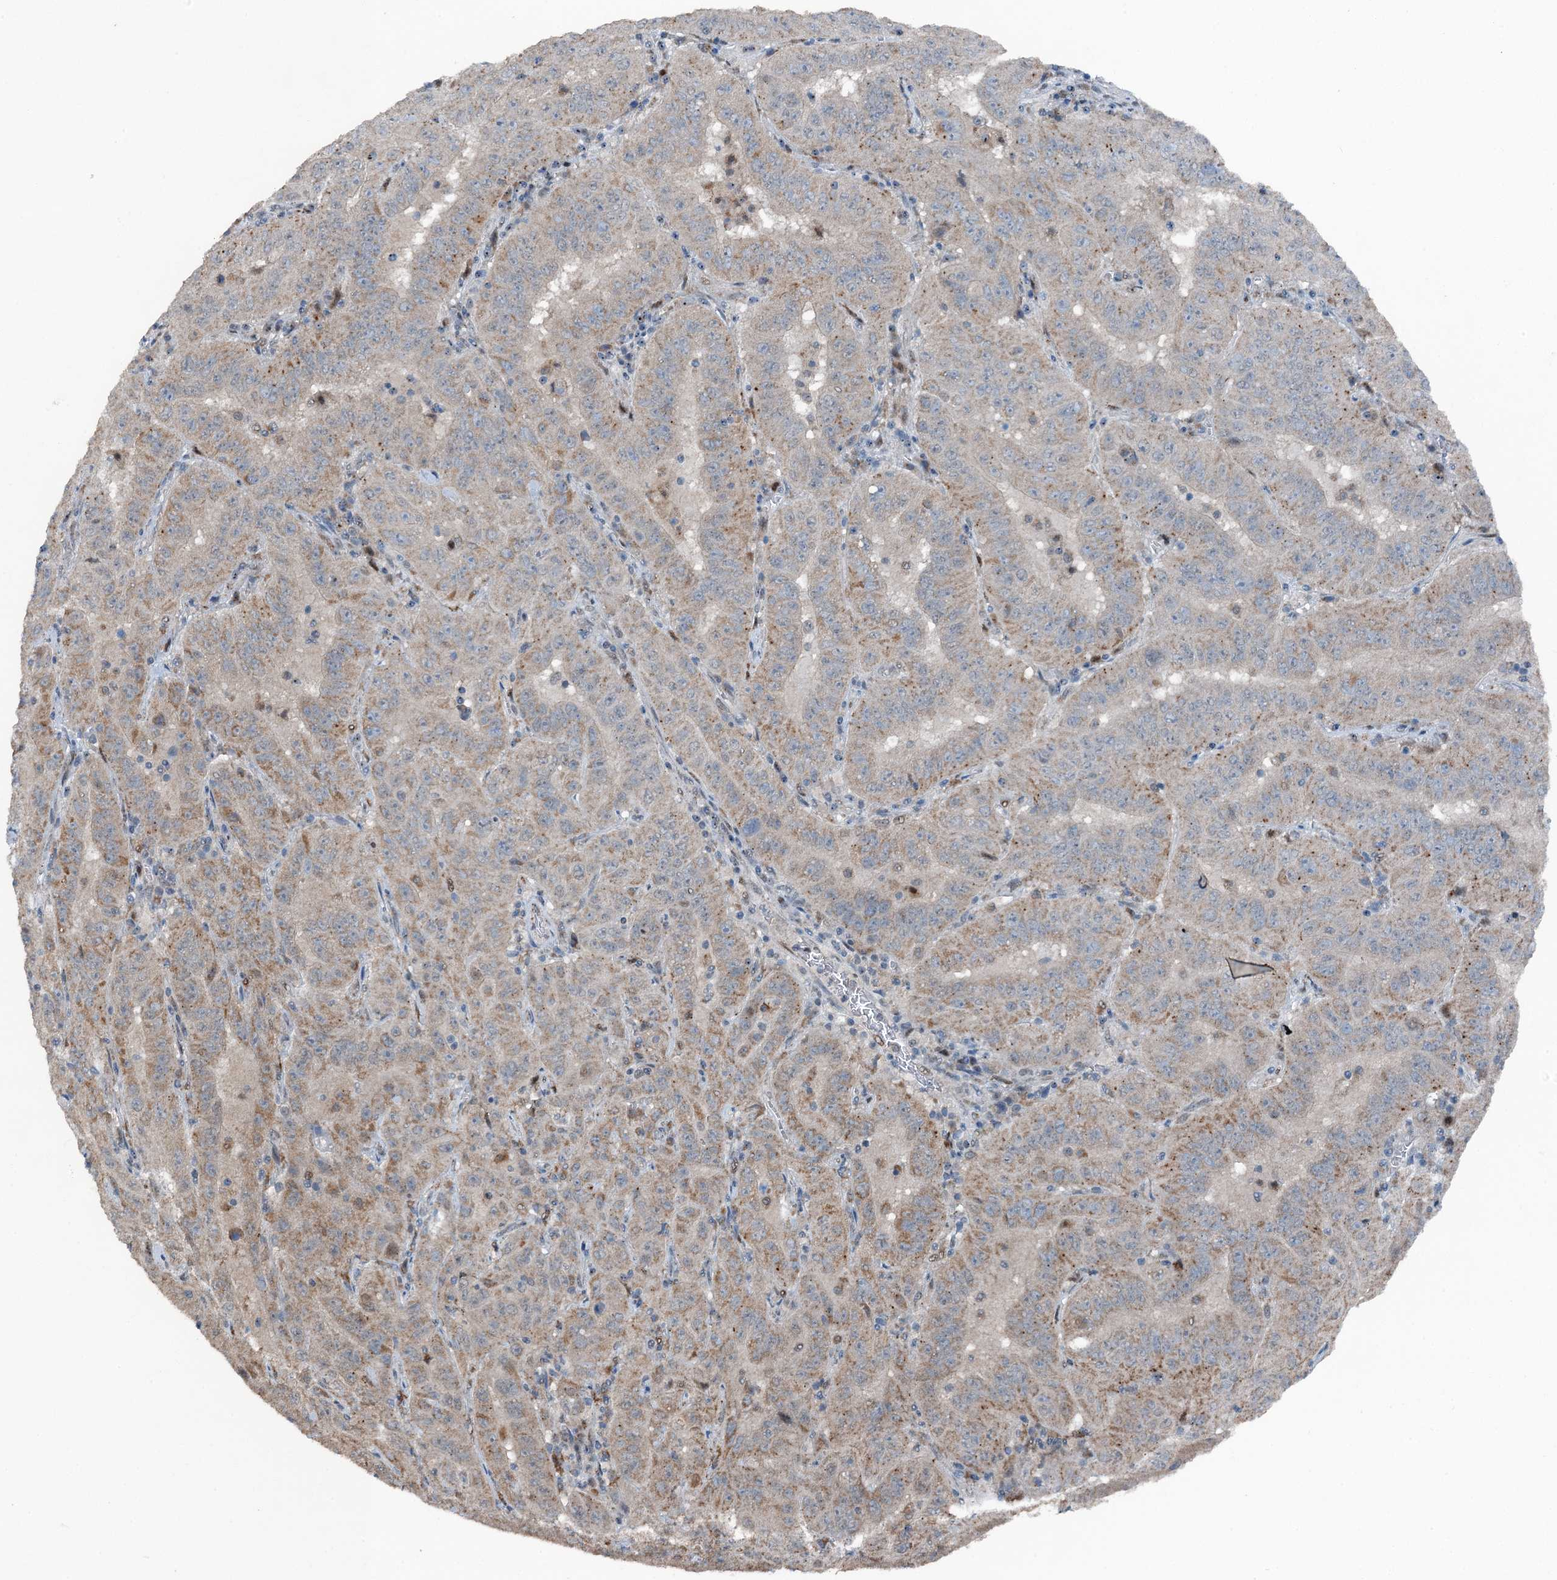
{"staining": {"intensity": "moderate", "quantity": "25%-75%", "location": "cytoplasmic/membranous"}, "tissue": "pancreatic cancer", "cell_type": "Tumor cells", "image_type": "cancer", "snomed": [{"axis": "morphology", "description": "Adenocarcinoma, NOS"}, {"axis": "topography", "description": "Pancreas"}], "caption": "The image demonstrates staining of pancreatic adenocarcinoma, revealing moderate cytoplasmic/membranous protein staining (brown color) within tumor cells.", "gene": "BMERB1", "patient": {"sex": "male", "age": 63}}